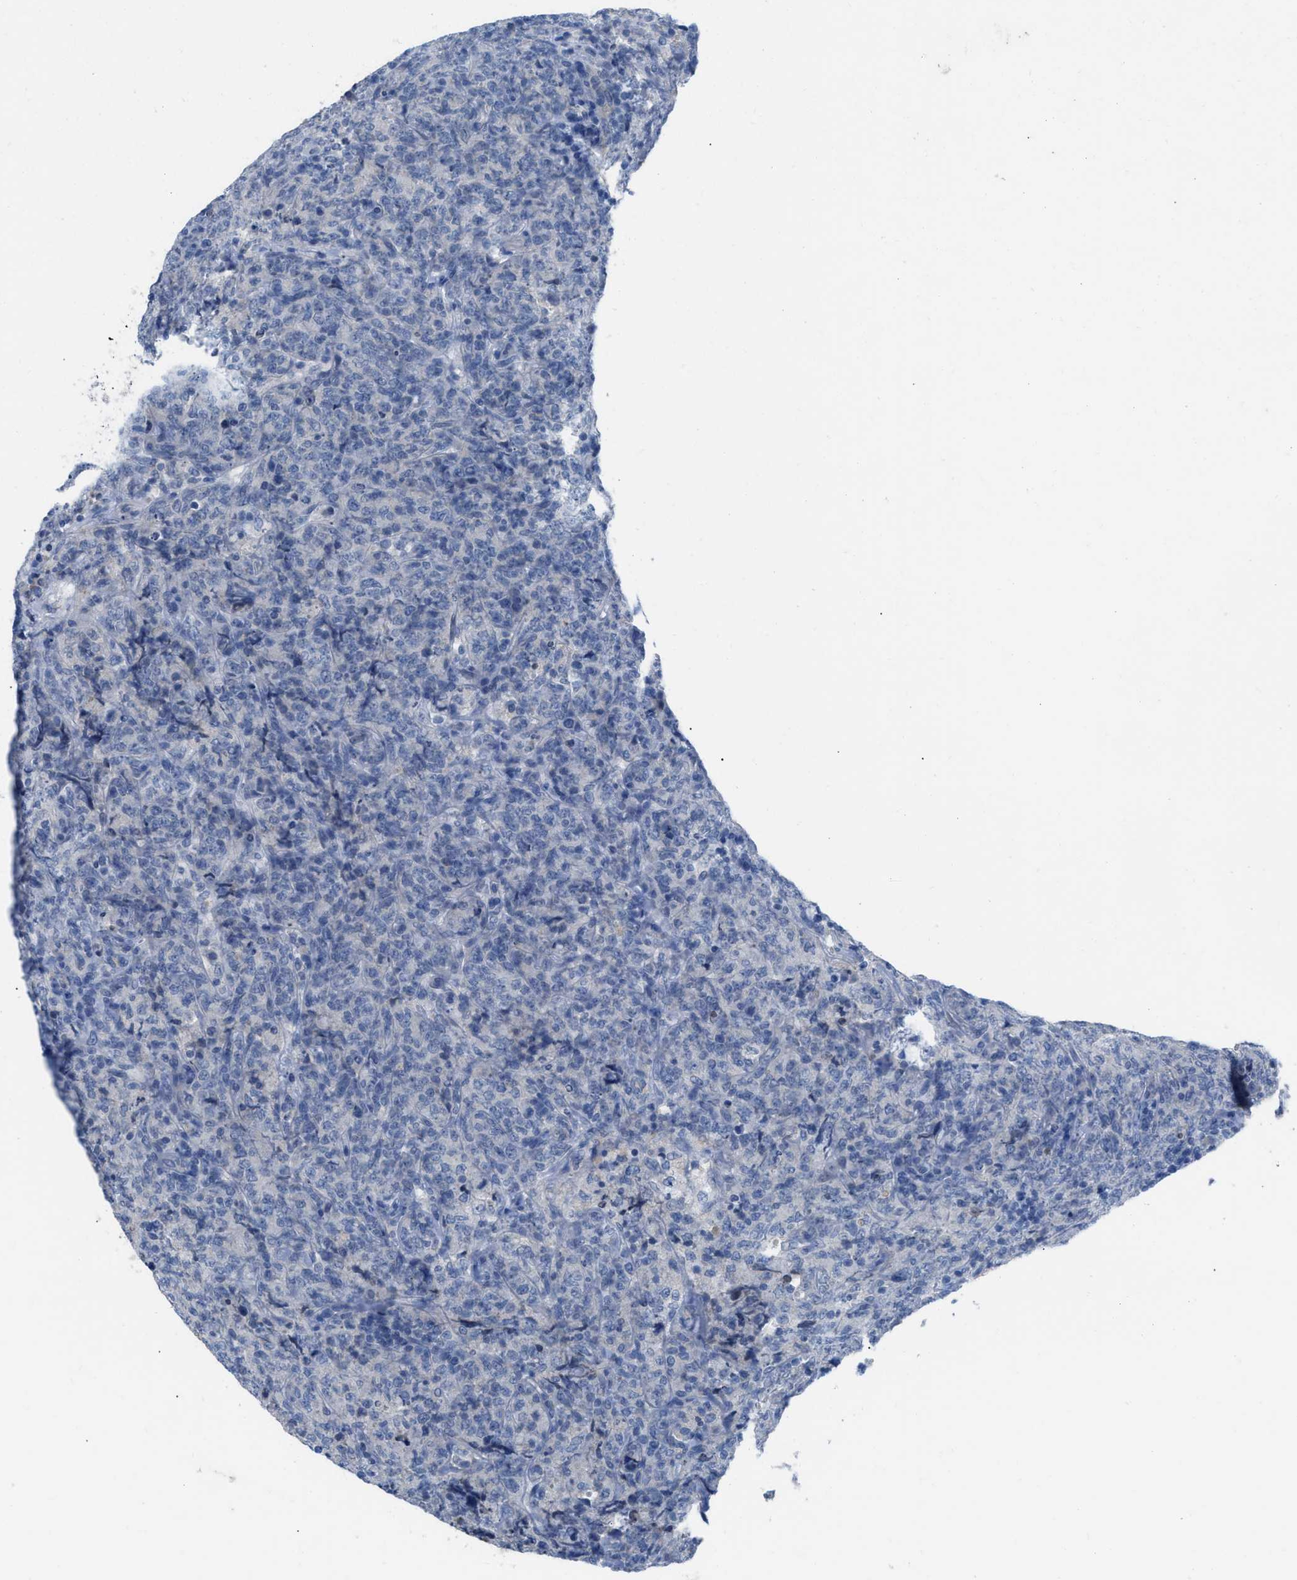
{"staining": {"intensity": "negative", "quantity": "none", "location": "none"}, "tissue": "lymphoma", "cell_type": "Tumor cells", "image_type": "cancer", "snomed": [{"axis": "morphology", "description": "Malignant lymphoma, non-Hodgkin's type, High grade"}, {"axis": "topography", "description": "Tonsil"}], "caption": "An immunohistochemistry (IHC) micrograph of malignant lymphoma, non-Hodgkin's type (high-grade) is shown. There is no staining in tumor cells of malignant lymphoma, non-Hodgkin's type (high-grade).", "gene": "HPX", "patient": {"sex": "female", "age": 36}}